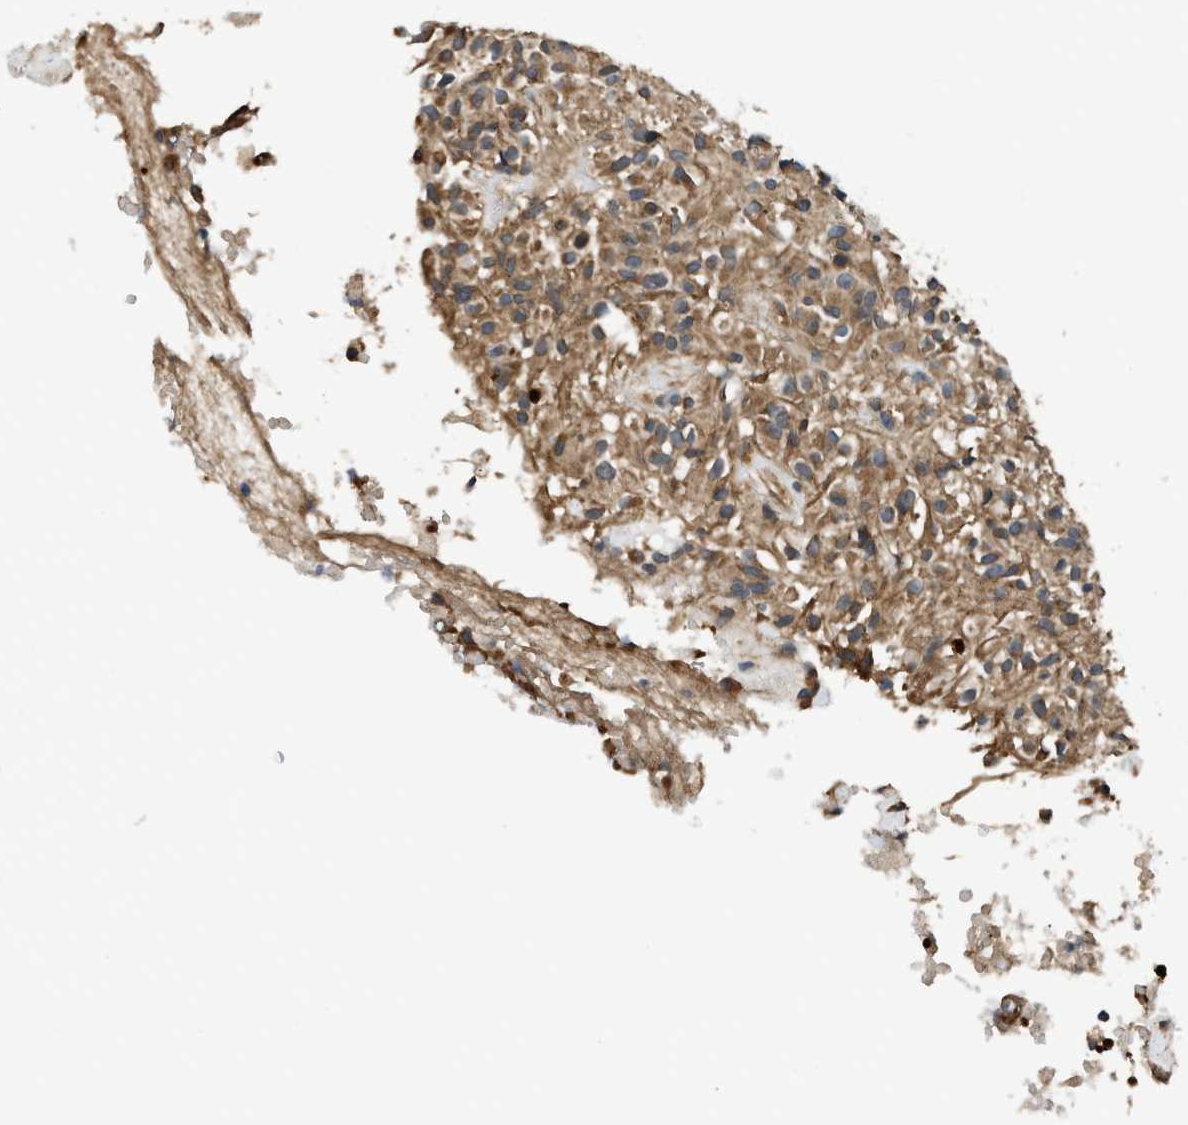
{"staining": {"intensity": "moderate", "quantity": ">75%", "location": "cytoplasmic/membranous"}, "tissue": "glioma", "cell_type": "Tumor cells", "image_type": "cancer", "snomed": [{"axis": "morphology", "description": "Glioma, malignant, High grade"}, {"axis": "topography", "description": "Brain"}], "caption": "Human glioma stained for a protein (brown) demonstrates moderate cytoplasmic/membranous positive positivity in approximately >75% of tumor cells.", "gene": "PAFAH2", "patient": {"sex": "female", "age": 59}}